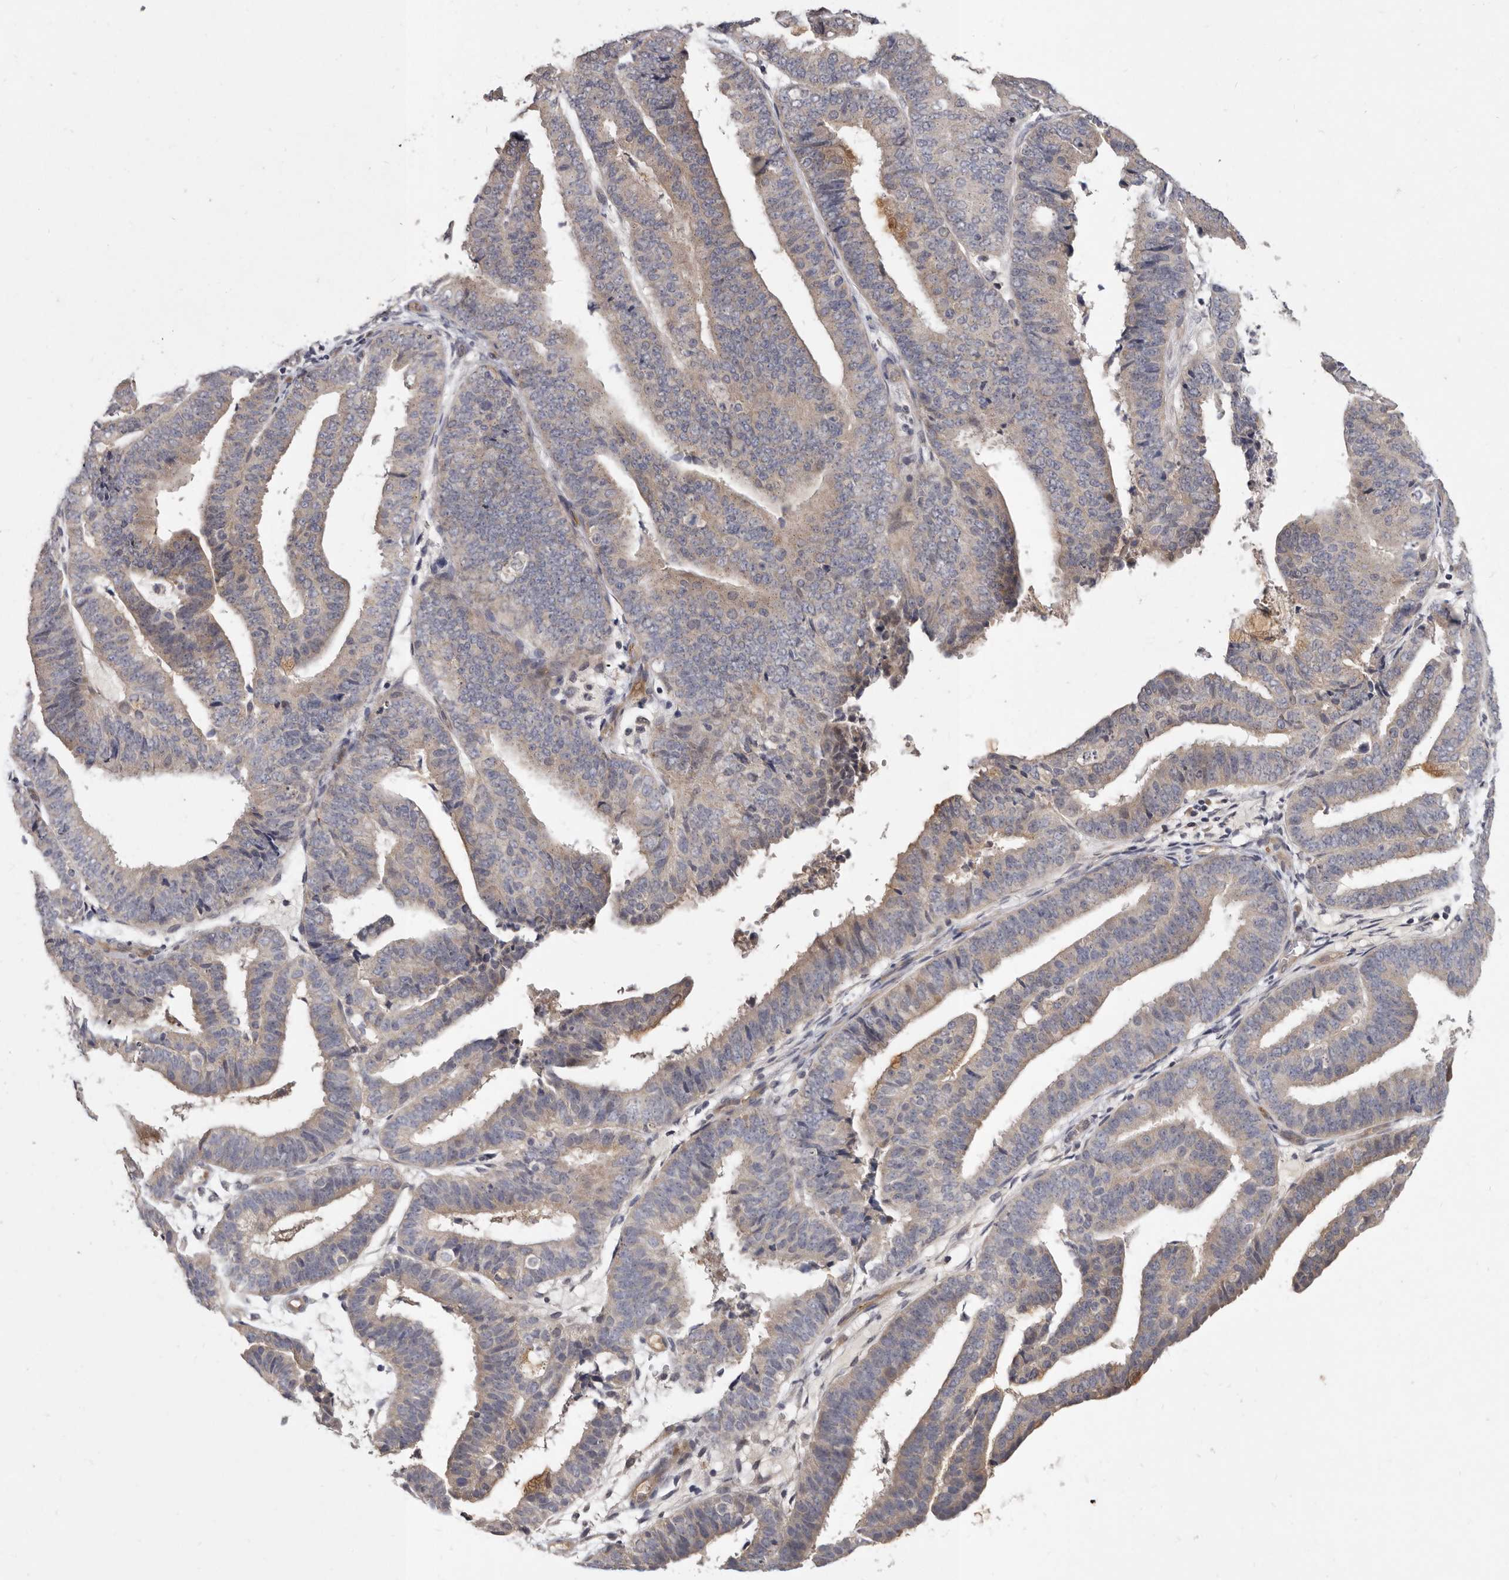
{"staining": {"intensity": "weak", "quantity": "<25%", "location": "cytoplasmic/membranous"}, "tissue": "endometrial cancer", "cell_type": "Tumor cells", "image_type": "cancer", "snomed": [{"axis": "morphology", "description": "Adenocarcinoma, NOS"}, {"axis": "topography", "description": "Endometrium"}], "caption": "A high-resolution micrograph shows immunohistochemistry (IHC) staining of endometrial adenocarcinoma, which displays no significant expression in tumor cells. Nuclei are stained in blue.", "gene": "SLC22A1", "patient": {"sex": "female", "age": 63}}